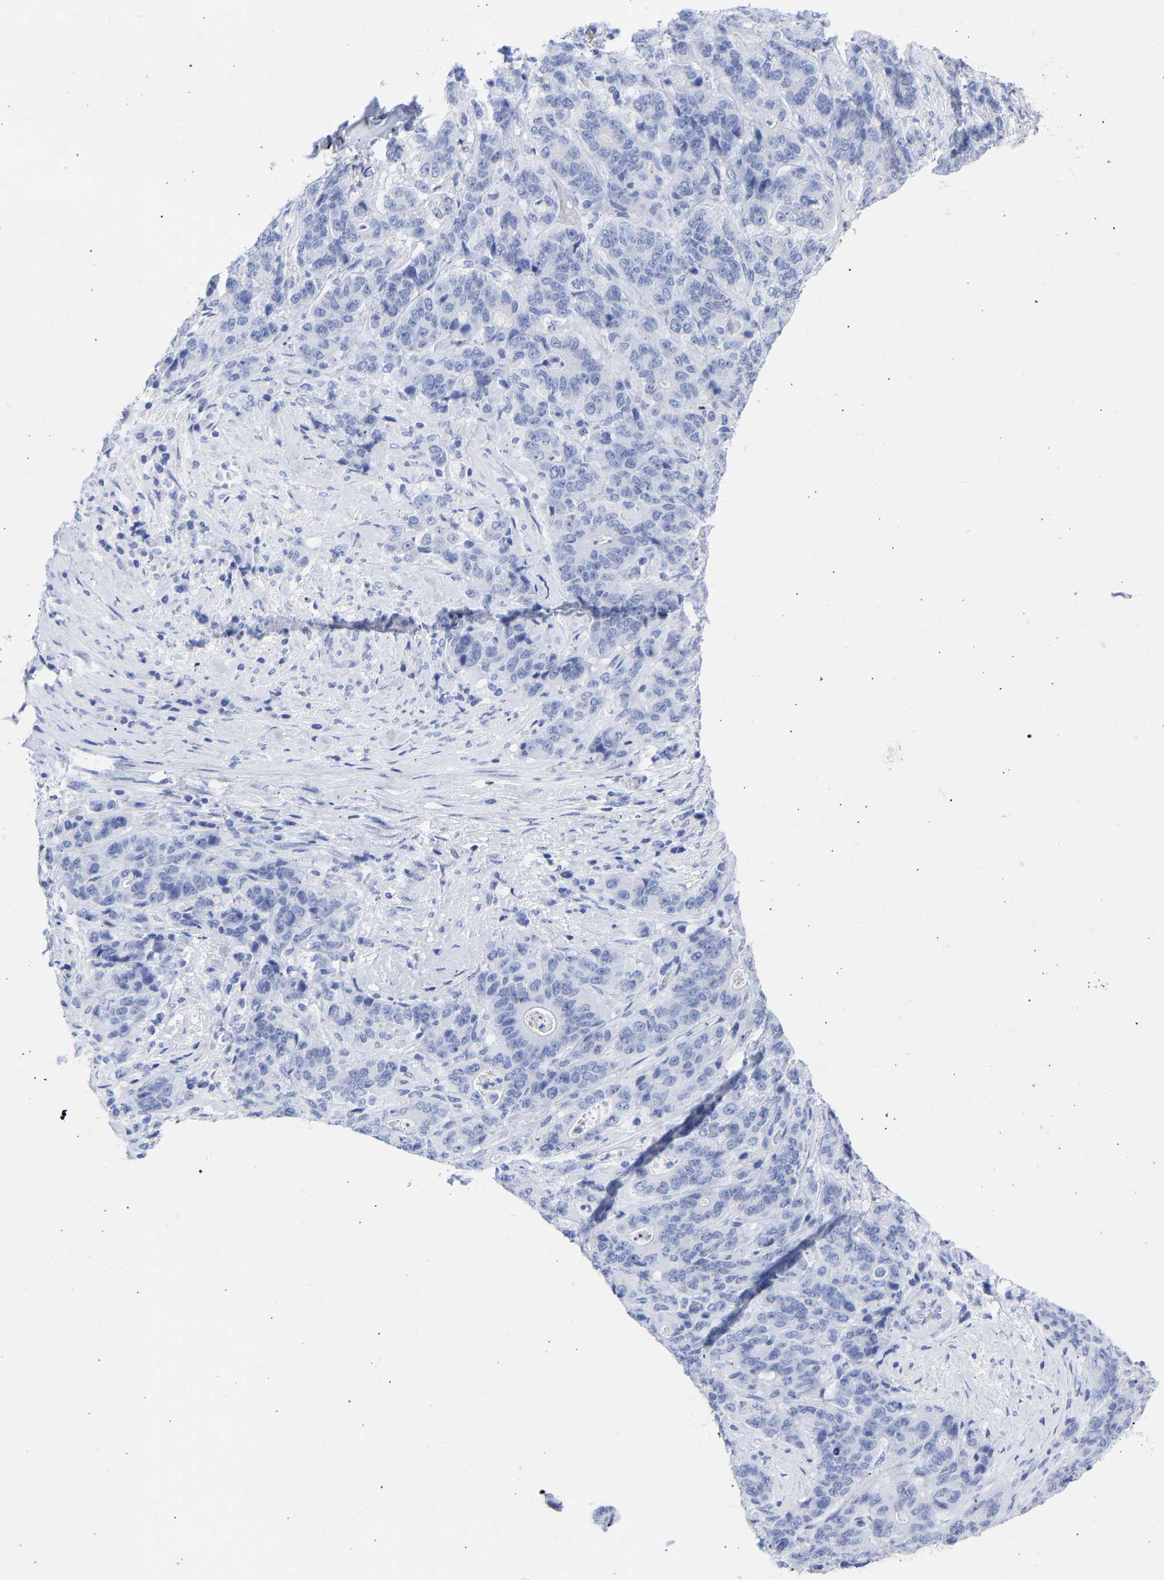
{"staining": {"intensity": "negative", "quantity": "none", "location": "none"}, "tissue": "stomach cancer", "cell_type": "Tumor cells", "image_type": "cancer", "snomed": [{"axis": "morphology", "description": "Adenocarcinoma, NOS"}, {"axis": "topography", "description": "Stomach"}], "caption": "The micrograph demonstrates no significant expression in tumor cells of stomach cancer.", "gene": "KRT1", "patient": {"sex": "female", "age": 73}}